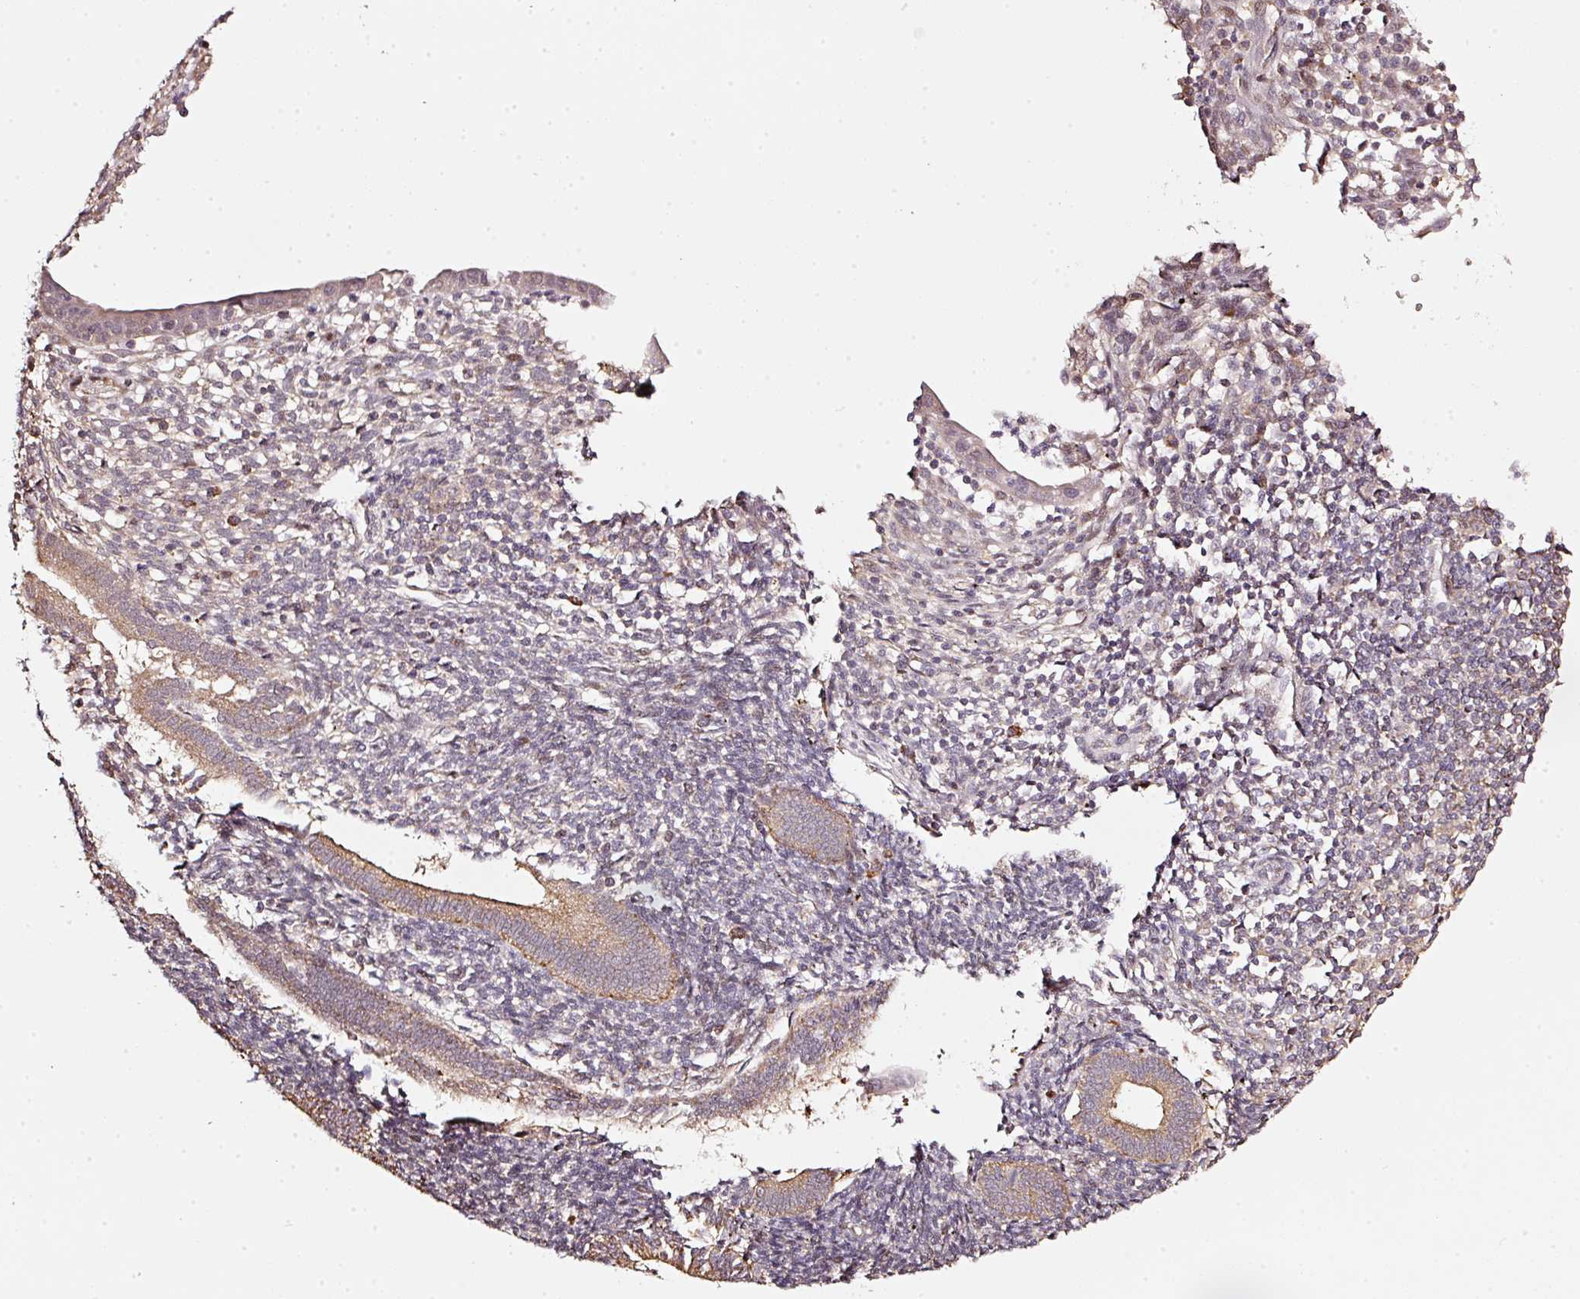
{"staining": {"intensity": "weak", "quantity": "<25%", "location": "cytoplasmic/membranous"}, "tissue": "endometrium", "cell_type": "Cells in endometrial stroma", "image_type": "normal", "snomed": [{"axis": "morphology", "description": "Normal tissue, NOS"}, {"axis": "topography", "description": "Endometrium"}], "caption": "Immunohistochemistry (IHC) of unremarkable endometrium reveals no positivity in cells in endometrial stroma. (DAB (3,3'-diaminobenzidine) IHC visualized using brightfield microscopy, high magnification).", "gene": "RAB35", "patient": {"sex": "female", "age": 41}}